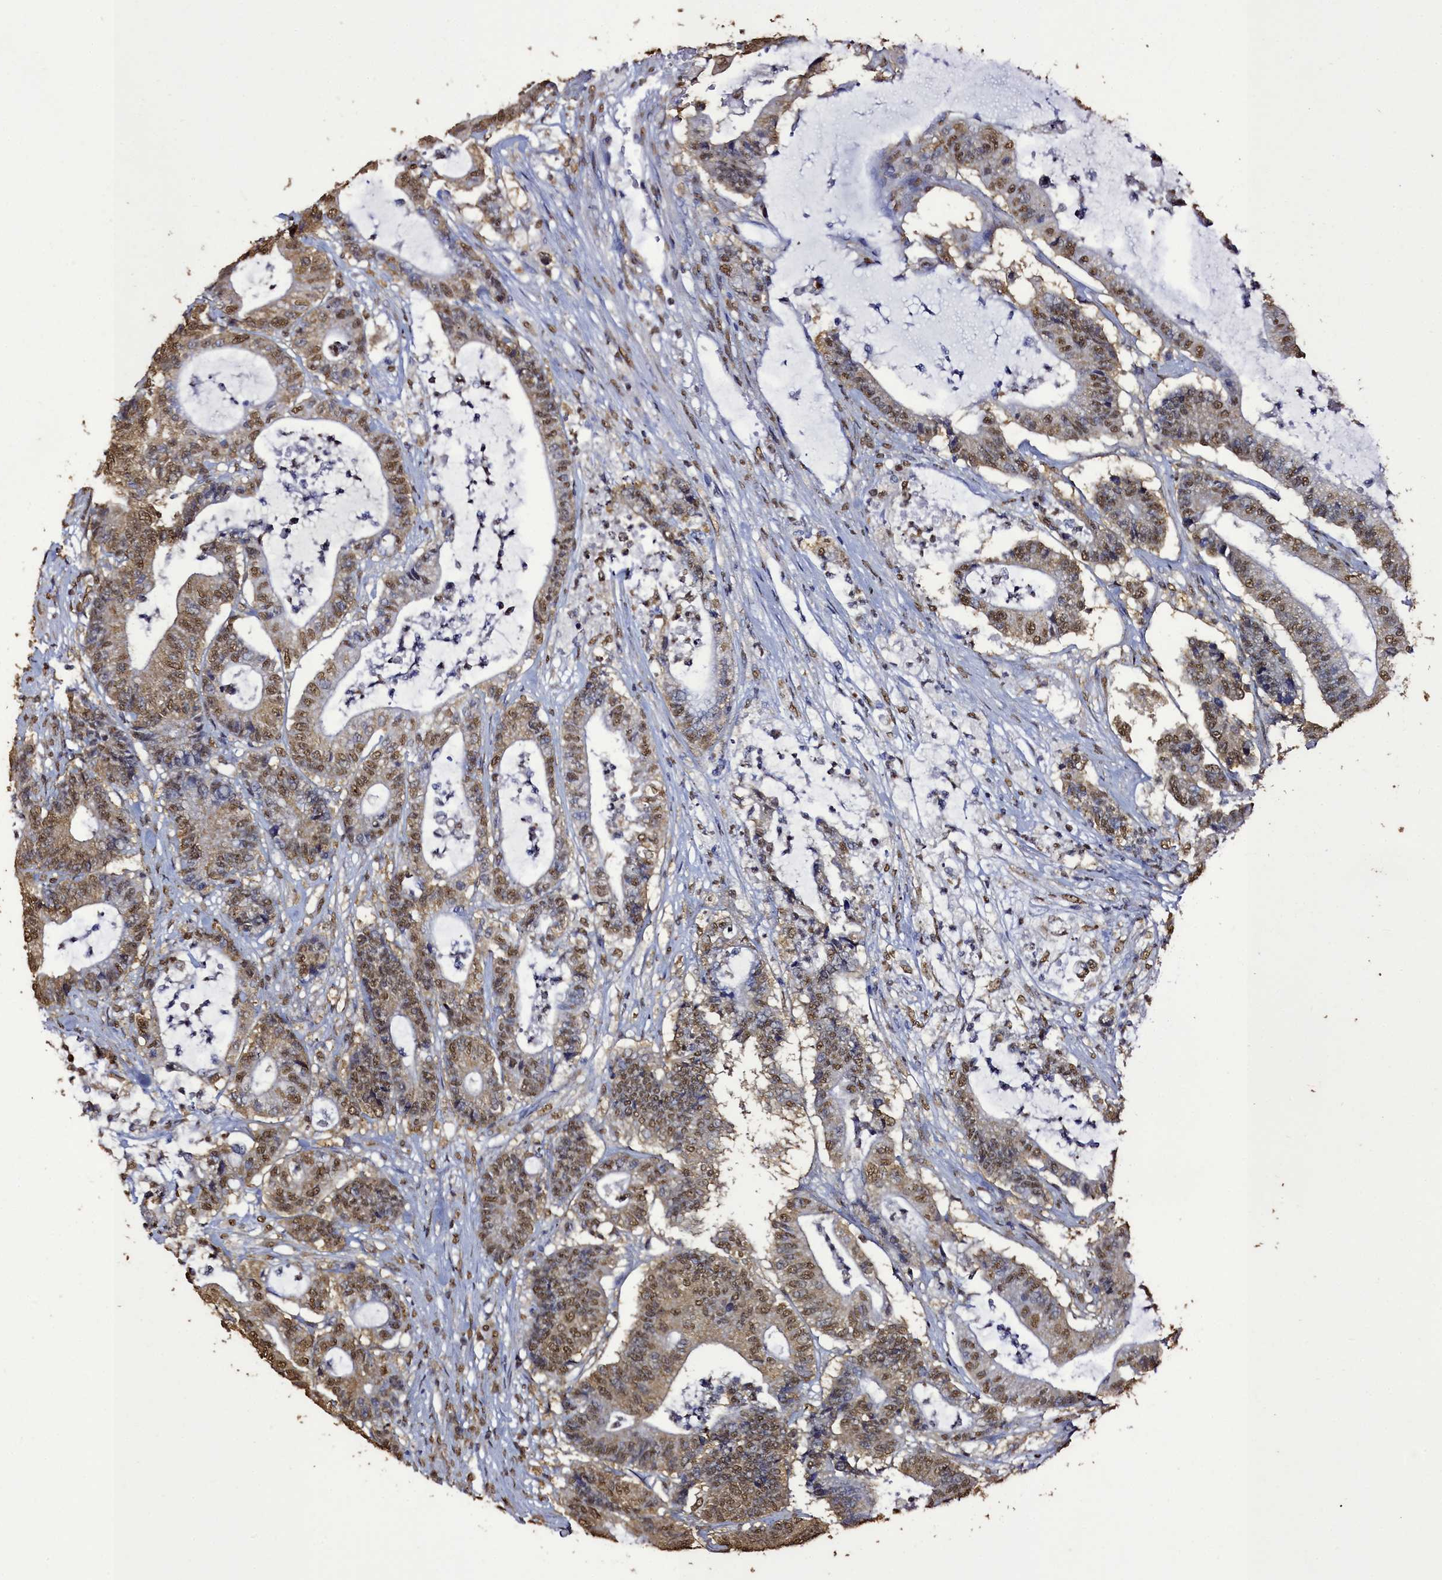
{"staining": {"intensity": "moderate", "quantity": ">75%", "location": "cytoplasmic/membranous,nuclear"}, "tissue": "colorectal cancer", "cell_type": "Tumor cells", "image_type": "cancer", "snomed": [{"axis": "morphology", "description": "Adenocarcinoma, NOS"}, {"axis": "topography", "description": "Colon"}], "caption": "Immunohistochemical staining of adenocarcinoma (colorectal) demonstrates moderate cytoplasmic/membranous and nuclear protein expression in about >75% of tumor cells.", "gene": "TRIP6", "patient": {"sex": "female", "age": 84}}